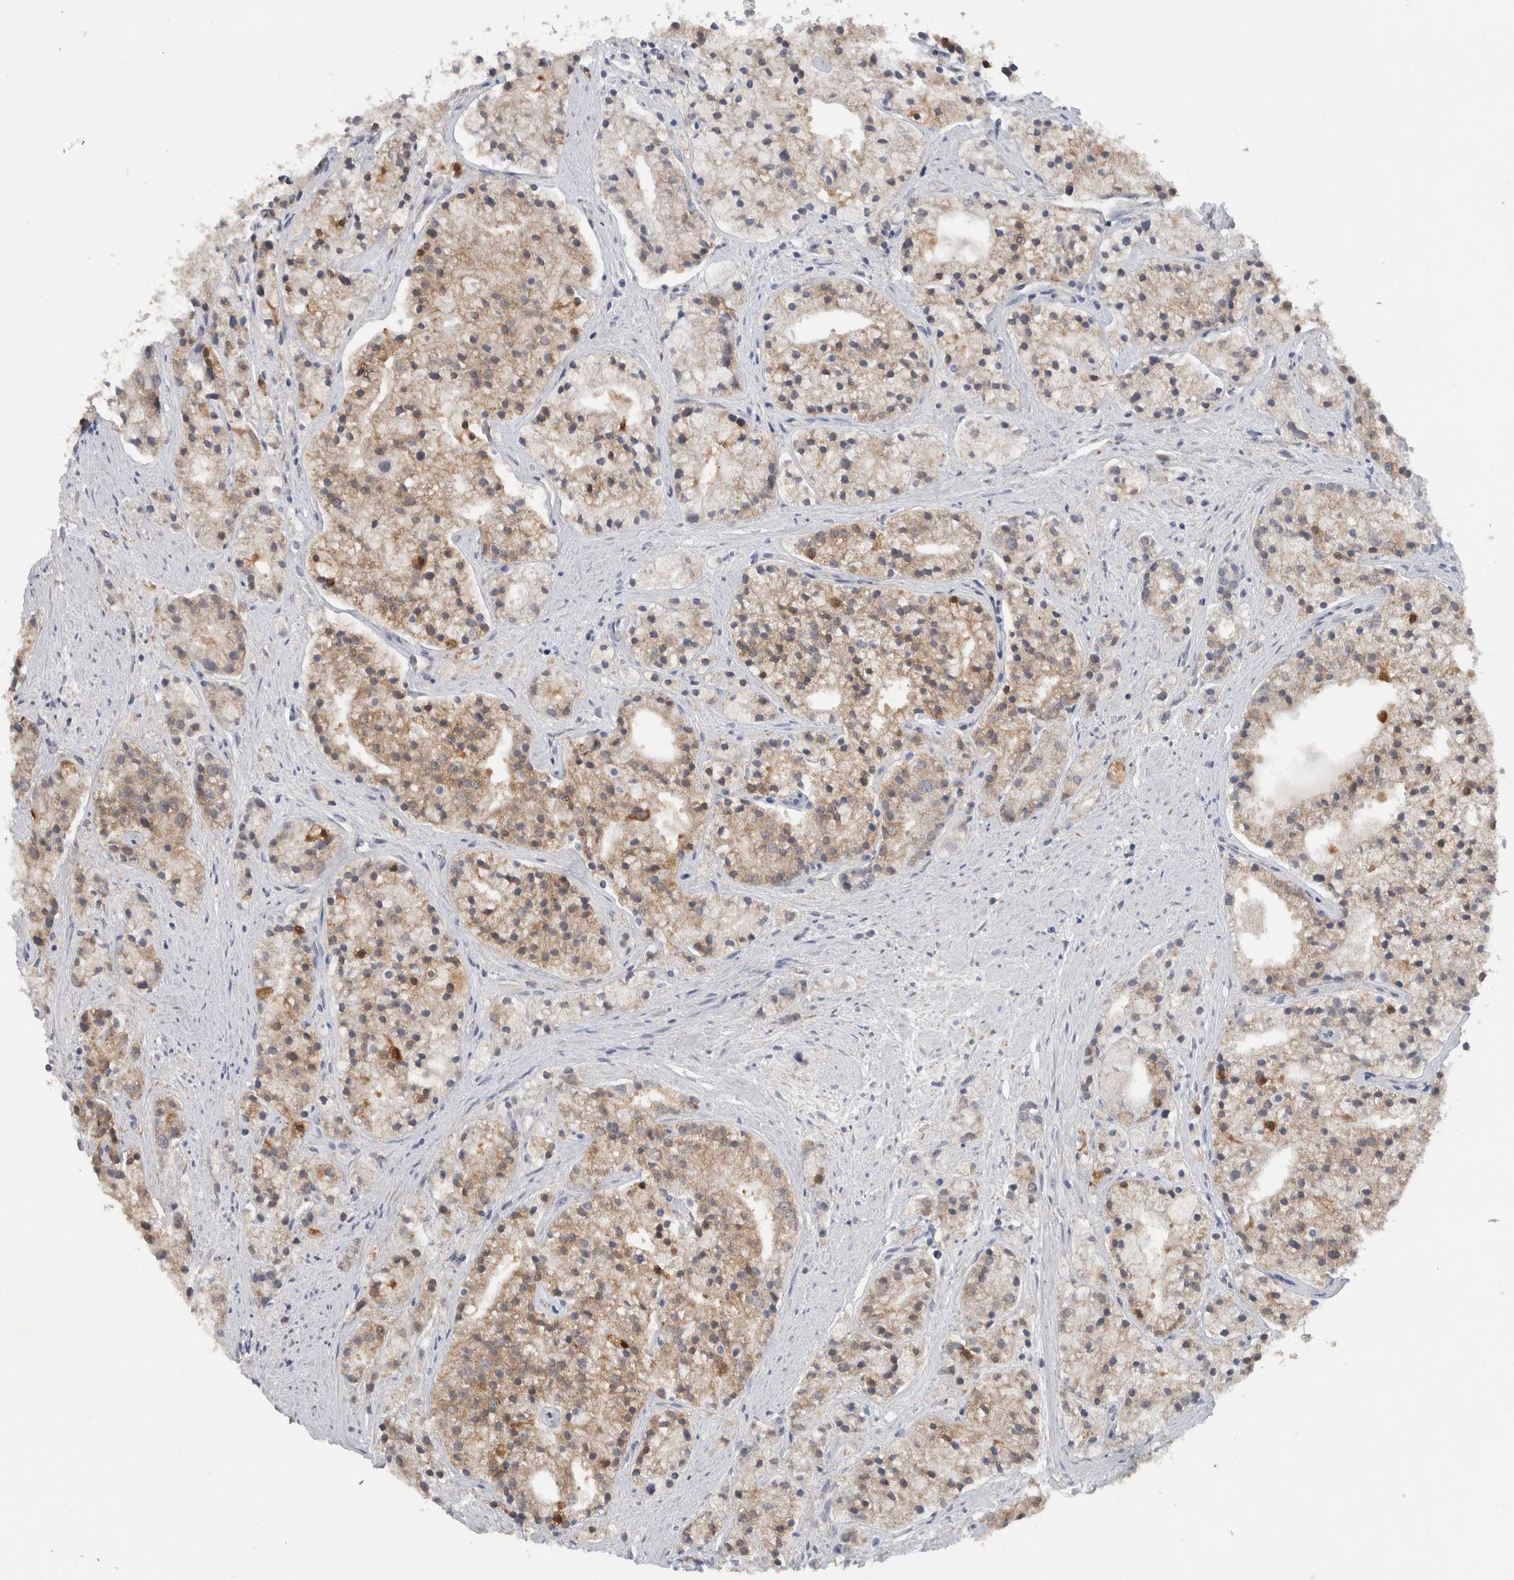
{"staining": {"intensity": "weak", "quantity": ">75%", "location": "cytoplasmic/membranous"}, "tissue": "prostate cancer", "cell_type": "Tumor cells", "image_type": "cancer", "snomed": [{"axis": "morphology", "description": "Adenocarcinoma, High grade"}, {"axis": "topography", "description": "Prostate"}], "caption": "Immunohistochemistry of prostate high-grade adenocarcinoma demonstrates low levels of weak cytoplasmic/membranous expression in approximately >75% of tumor cells.", "gene": "DYRK2", "patient": {"sex": "male", "age": 50}}